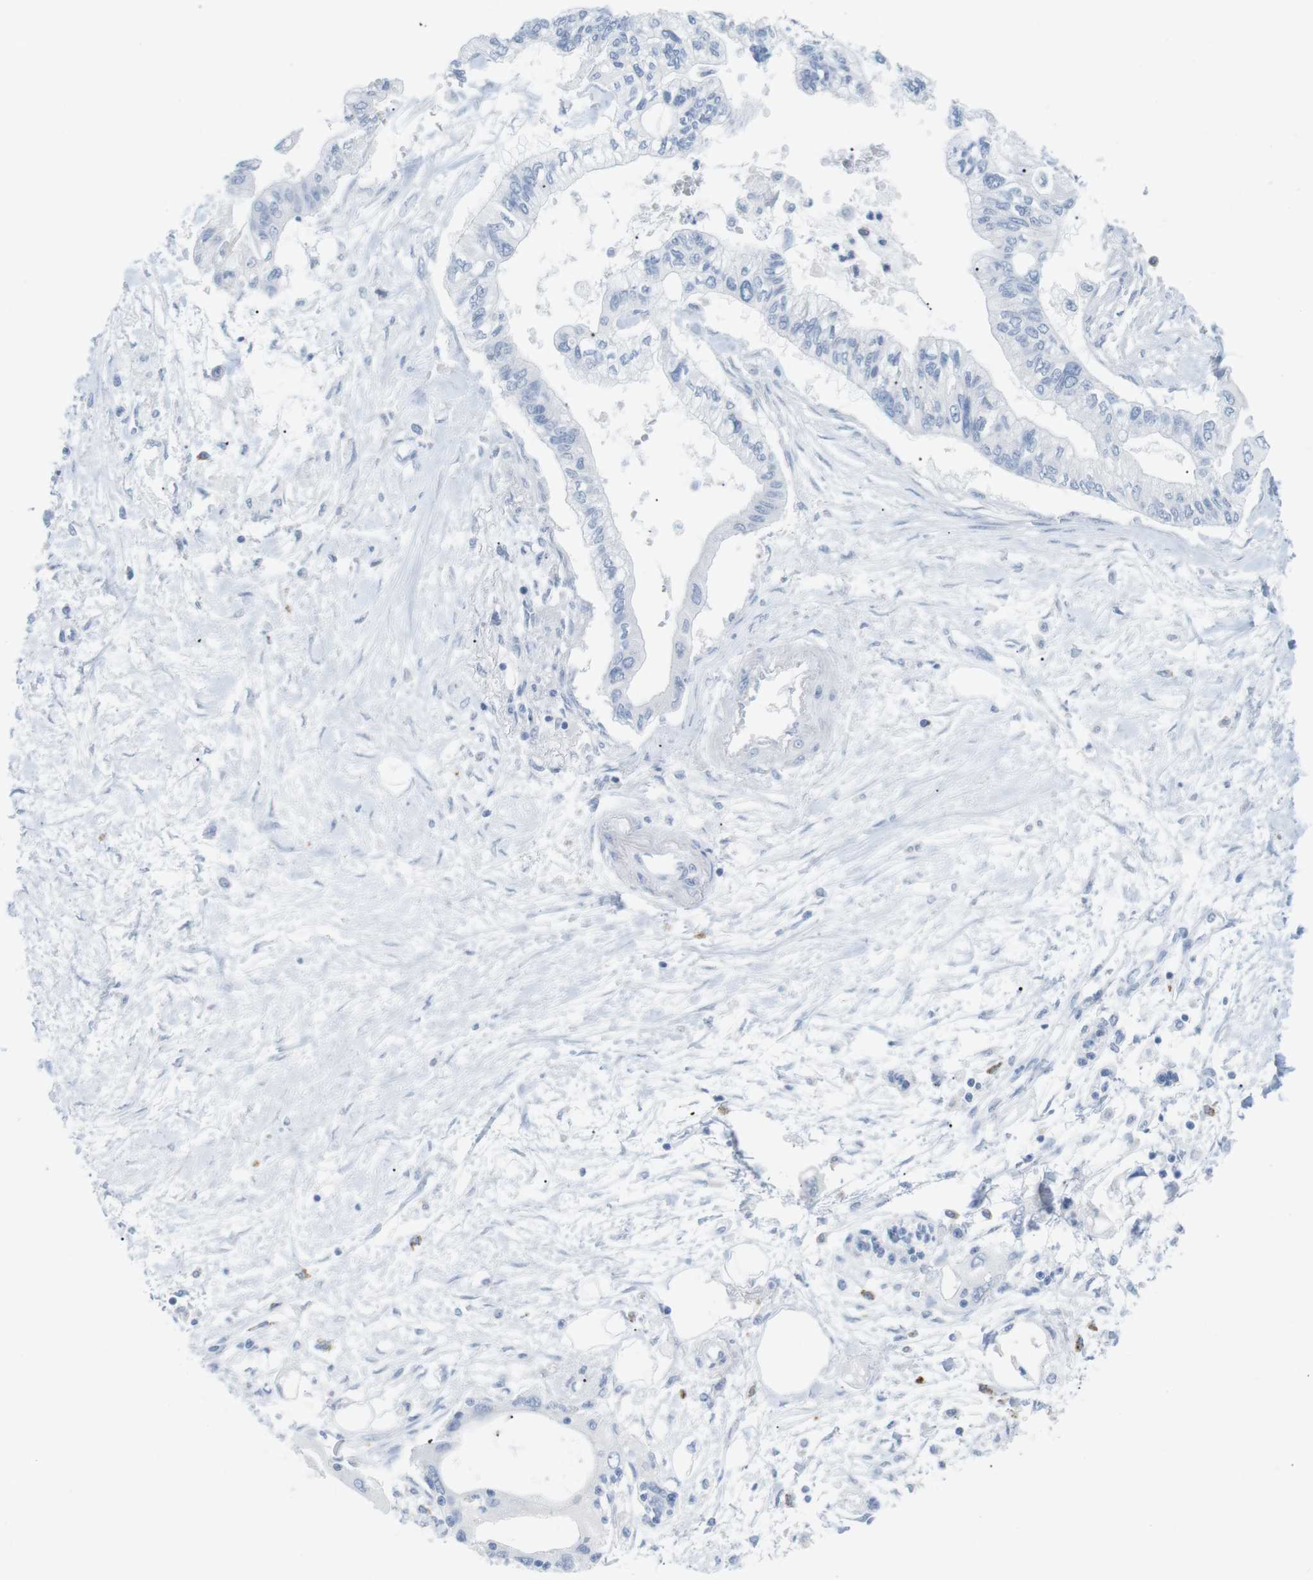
{"staining": {"intensity": "negative", "quantity": "none", "location": "none"}, "tissue": "pancreatic cancer", "cell_type": "Tumor cells", "image_type": "cancer", "snomed": [{"axis": "morphology", "description": "Adenocarcinoma, NOS"}, {"axis": "topography", "description": "Pancreas"}], "caption": "An immunohistochemistry micrograph of pancreatic cancer (adenocarcinoma) is shown. There is no staining in tumor cells of pancreatic cancer (adenocarcinoma).", "gene": "HBG2", "patient": {"sex": "female", "age": 77}}